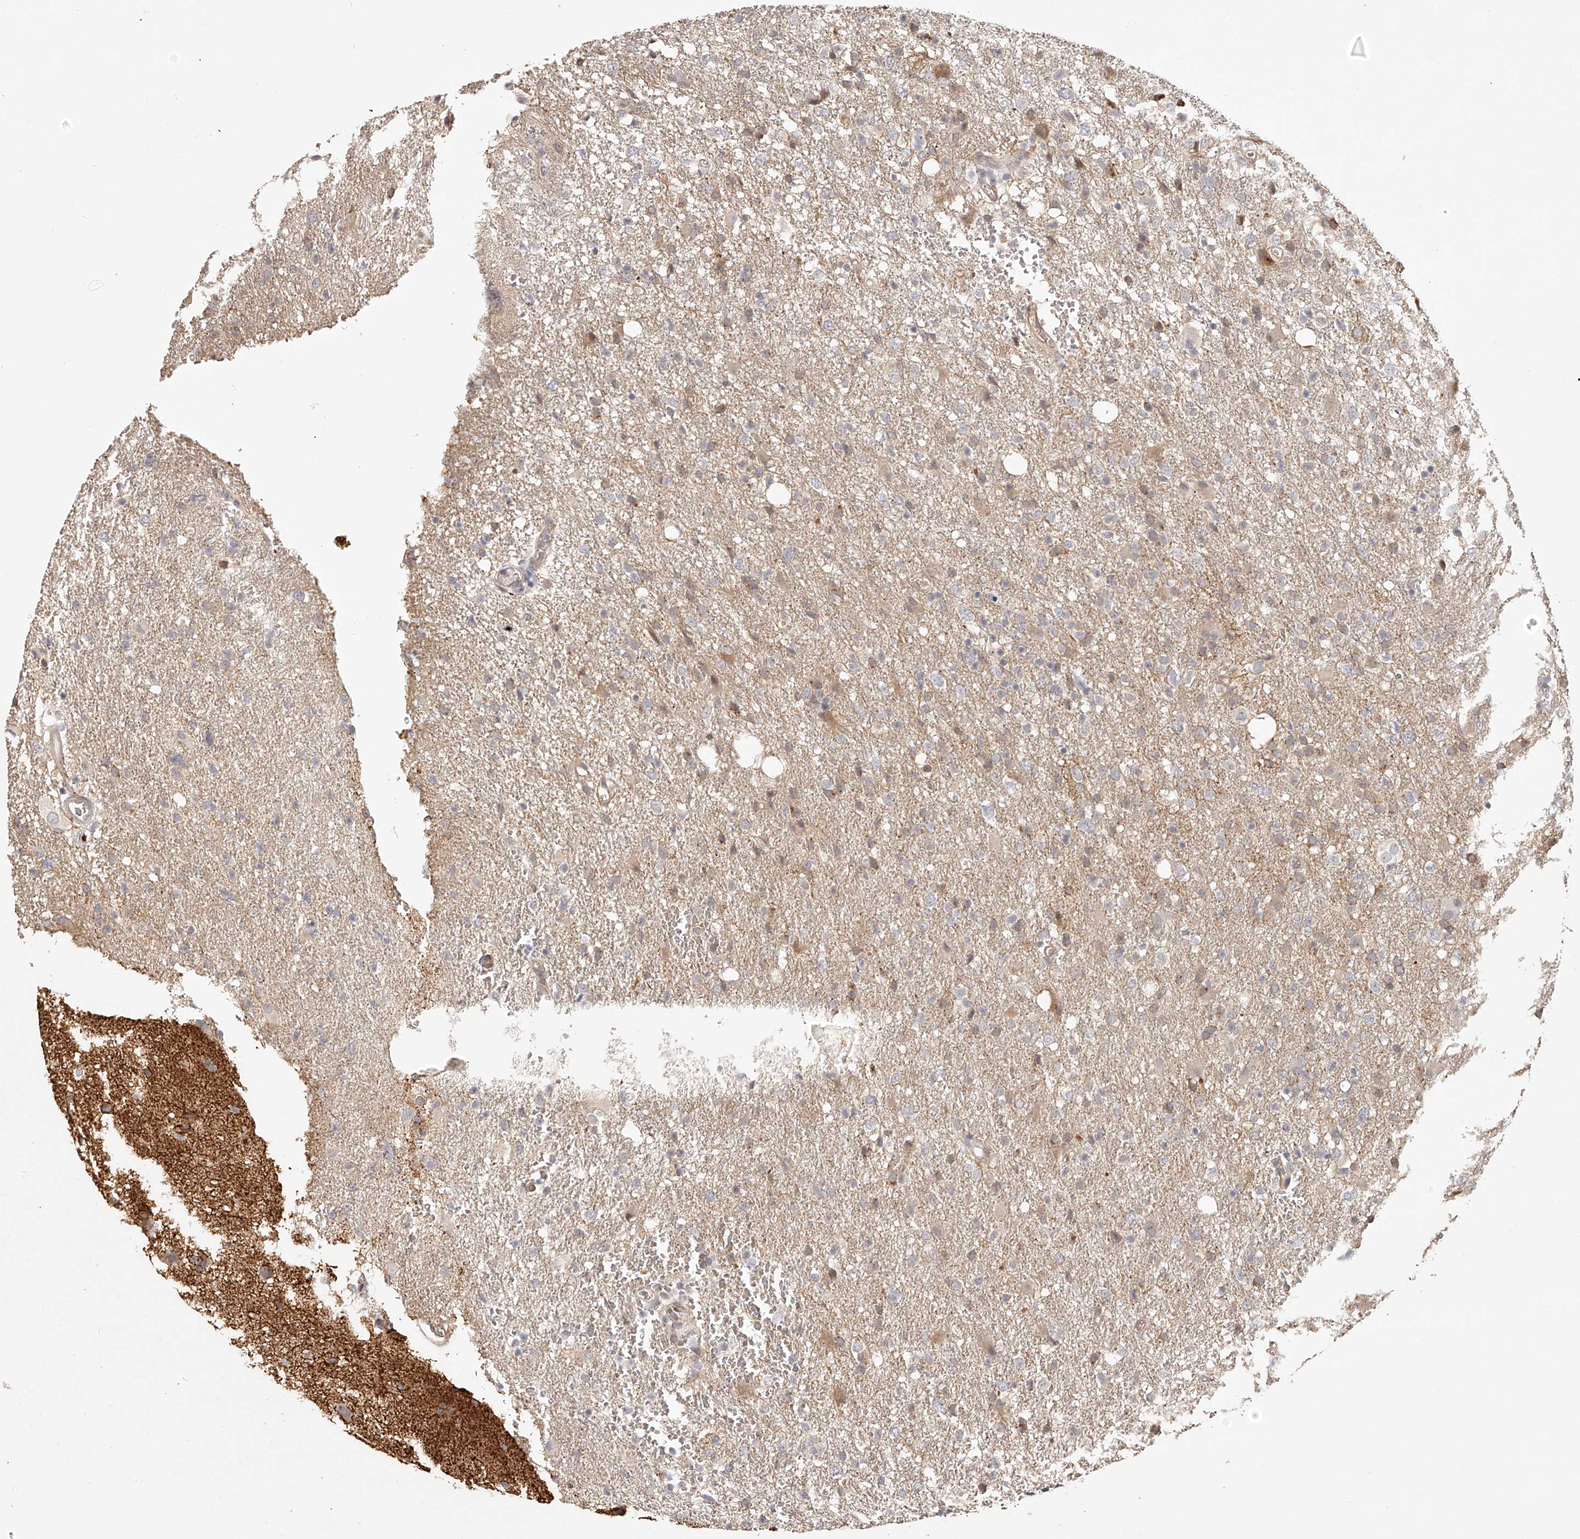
{"staining": {"intensity": "weak", "quantity": "<25%", "location": "cytoplasmic/membranous"}, "tissue": "glioma", "cell_type": "Tumor cells", "image_type": "cancer", "snomed": [{"axis": "morphology", "description": "Glioma, malignant, High grade"}, {"axis": "topography", "description": "Brain"}], "caption": "Immunohistochemical staining of glioma demonstrates no significant staining in tumor cells.", "gene": "ZNF582", "patient": {"sex": "female", "age": 57}}